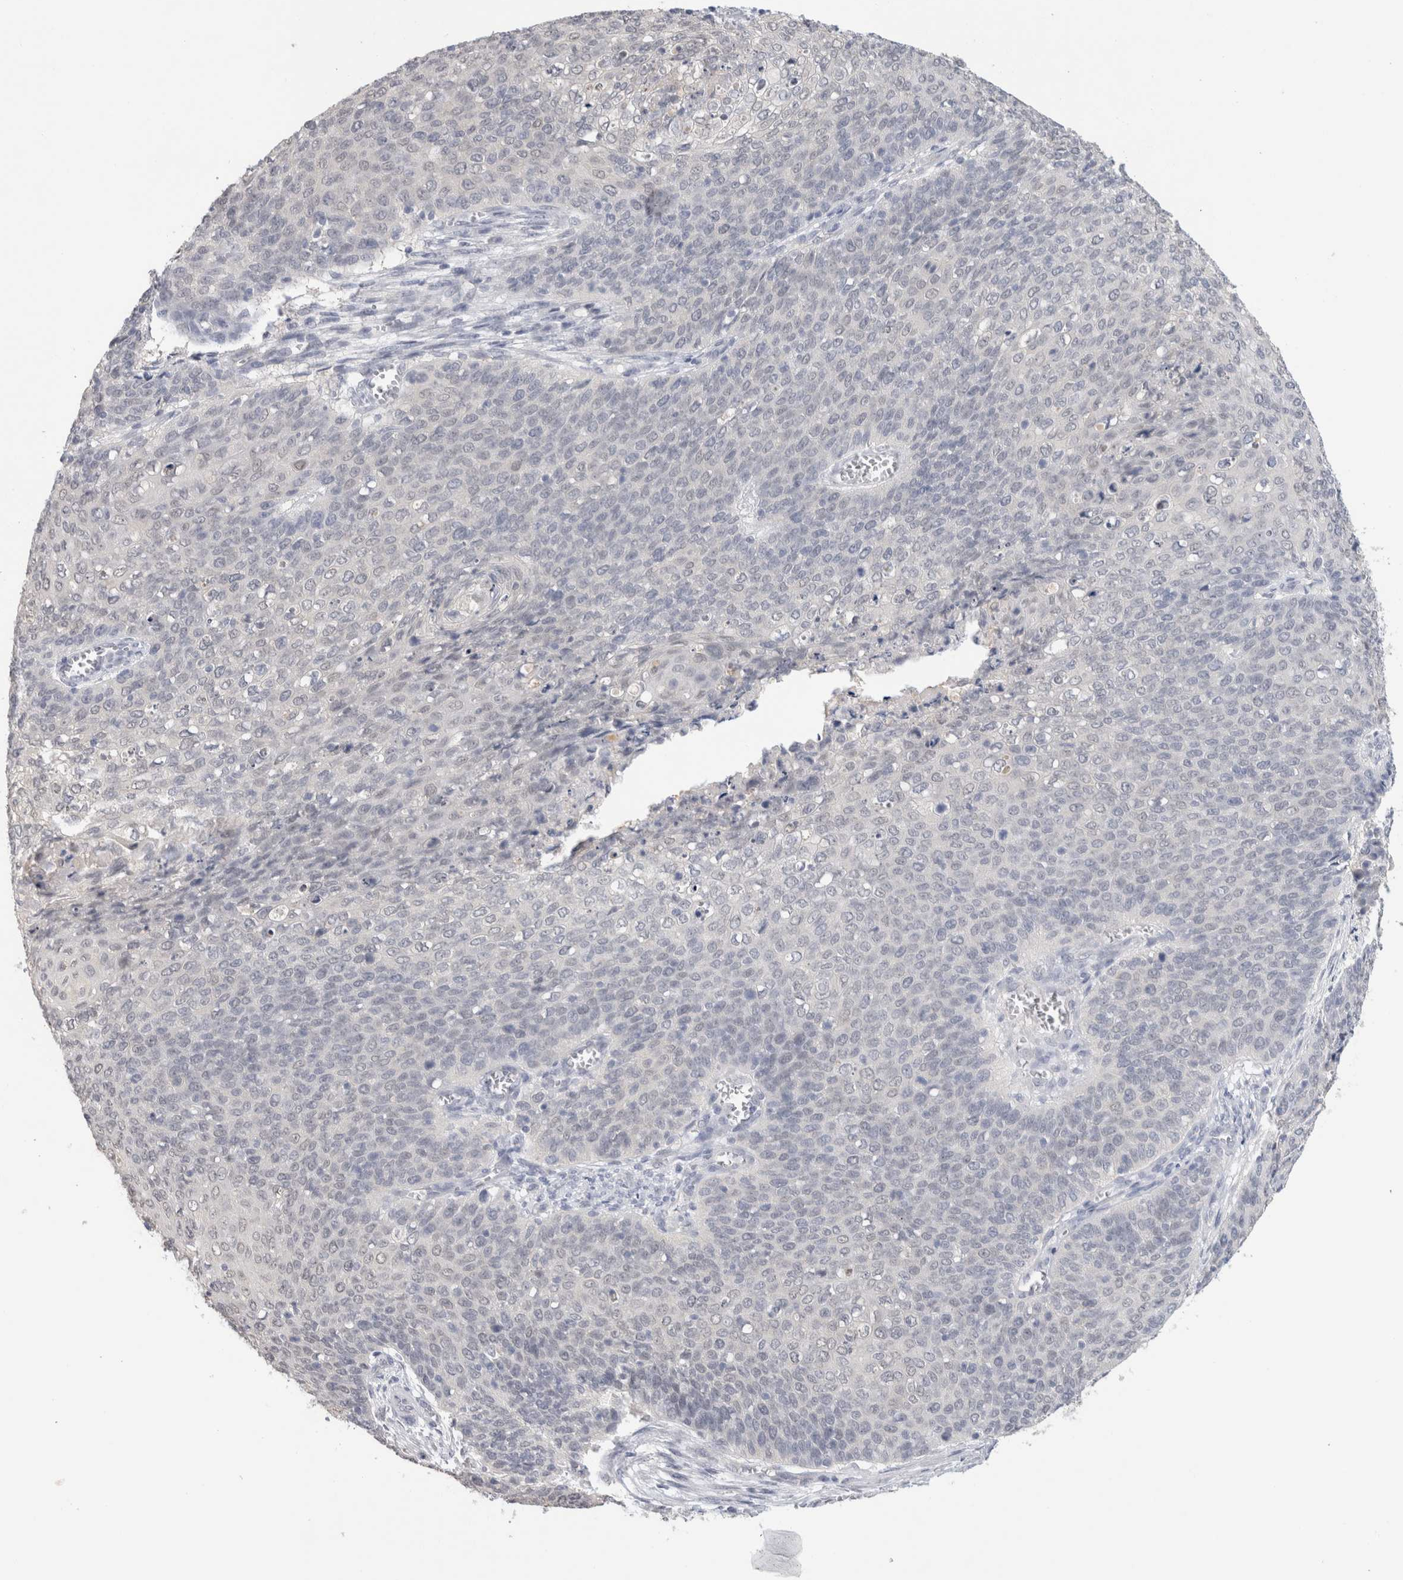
{"staining": {"intensity": "negative", "quantity": "none", "location": "none"}, "tissue": "cervical cancer", "cell_type": "Tumor cells", "image_type": "cancer", "snomed": [{"axis": "morphology", "description": "Squamous cell carcinoma, NOS"}, {"axis": "topography", "description": "Cervix"}], "caption": "This is a micrograph of immunohistochemistry staining of cervical cancer, which shows no staining in tumor cells.", "gene": "TONSL", "patient": {"sex": "female", "age": 39}}